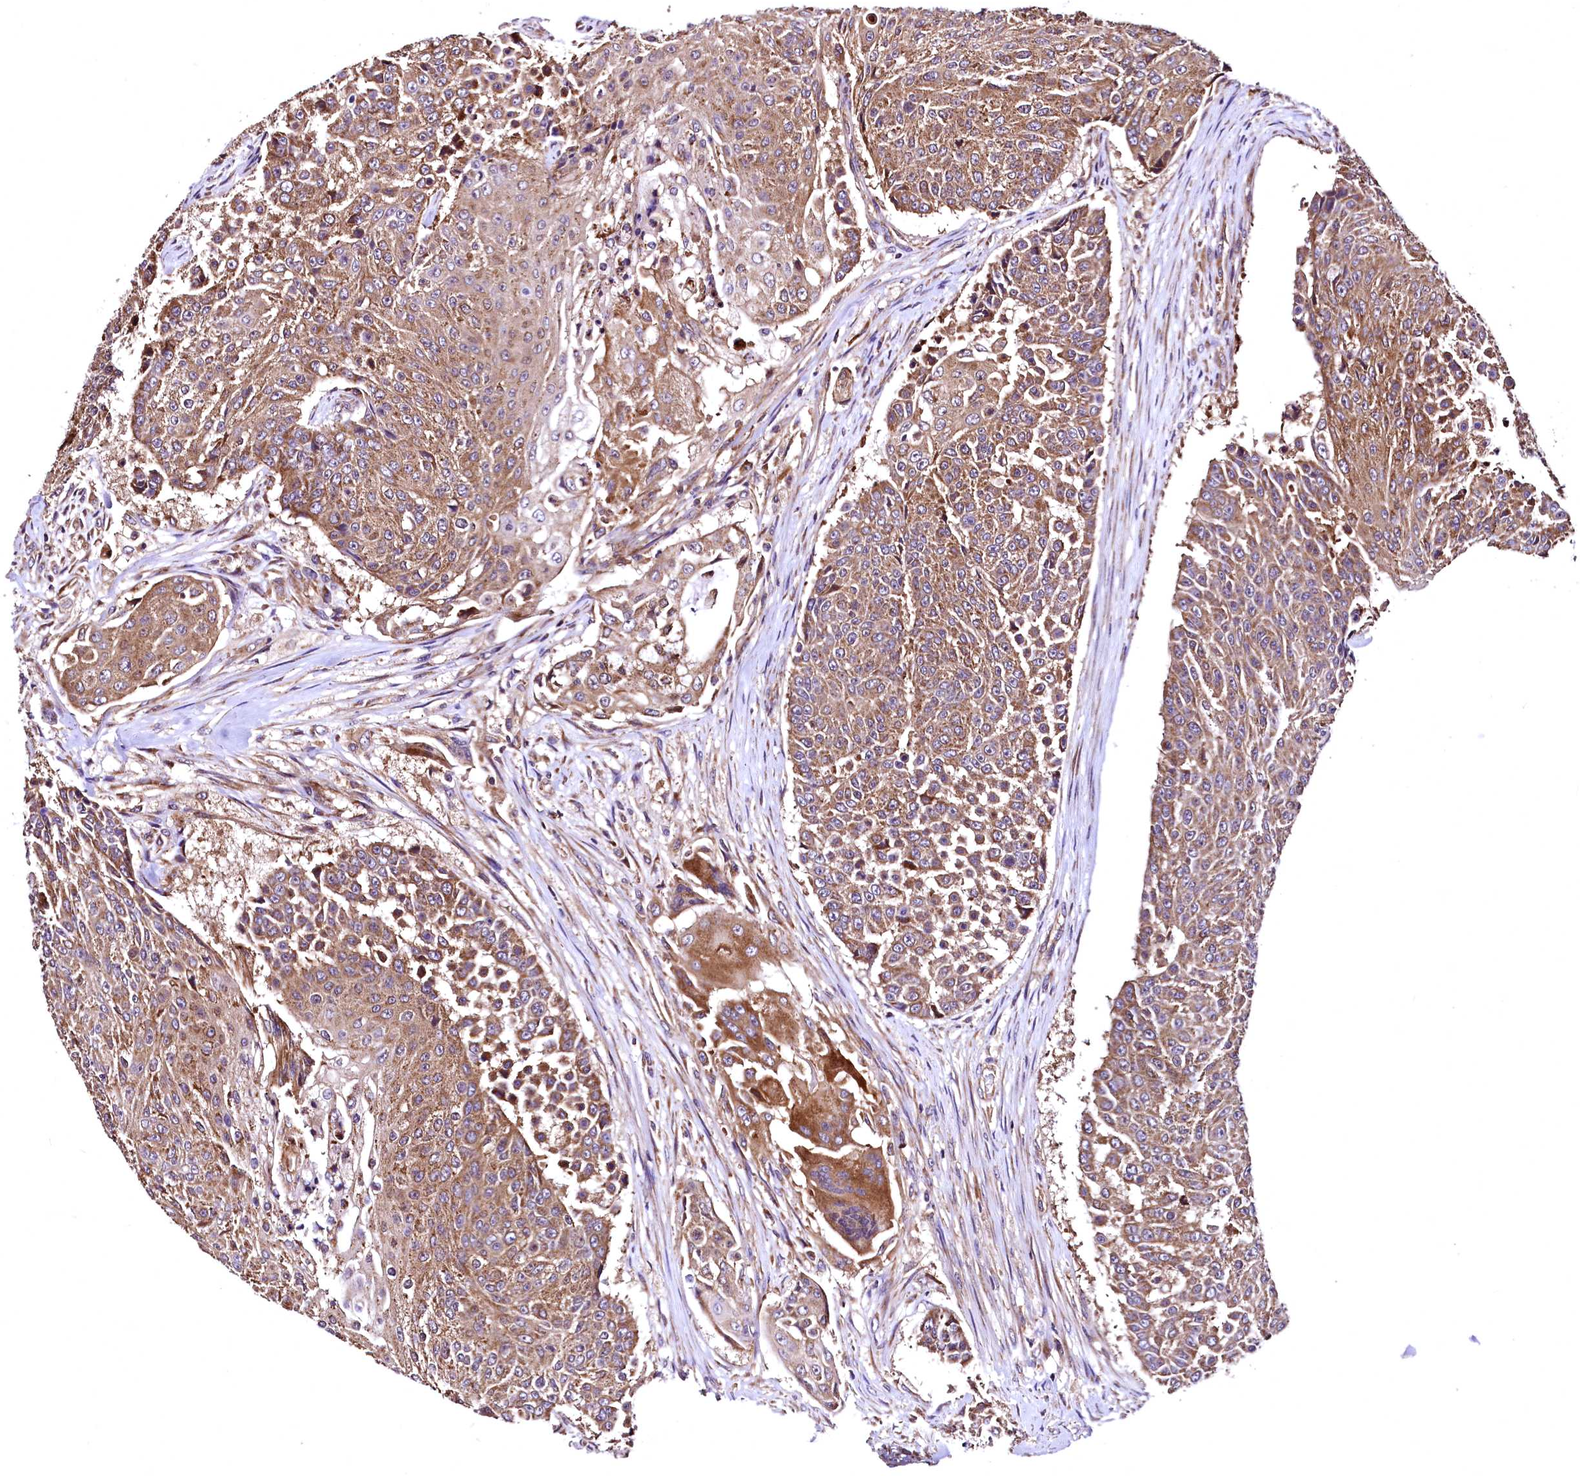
{"staining": {"intensity": "moderate", "quantity": ">75%", "location": "cytoplasmic/membranous"}, "tissue": "urothelial cancer", "cell_type": "Tumor cells", "image_type": "cancer", "snomed": [{"axis": "morphology", "description": "Urothelial carcinoma, High grade"}, {"axis": "topography", "description": "Urinary bladder"}], "caption": "IHC micrograph of neoplastic tissue: urothelial carcinoma (high-grade) stained using immunohistochemistry (IHC) reveals medium levels of moderate protein expression localized specifically in the cytoplasmic/membranous of tumor cells, appearing as a cytoplasmic/membranous brown color.", "gene": "LRSAM1", "patient": {"sex": "female", "age": 63}}